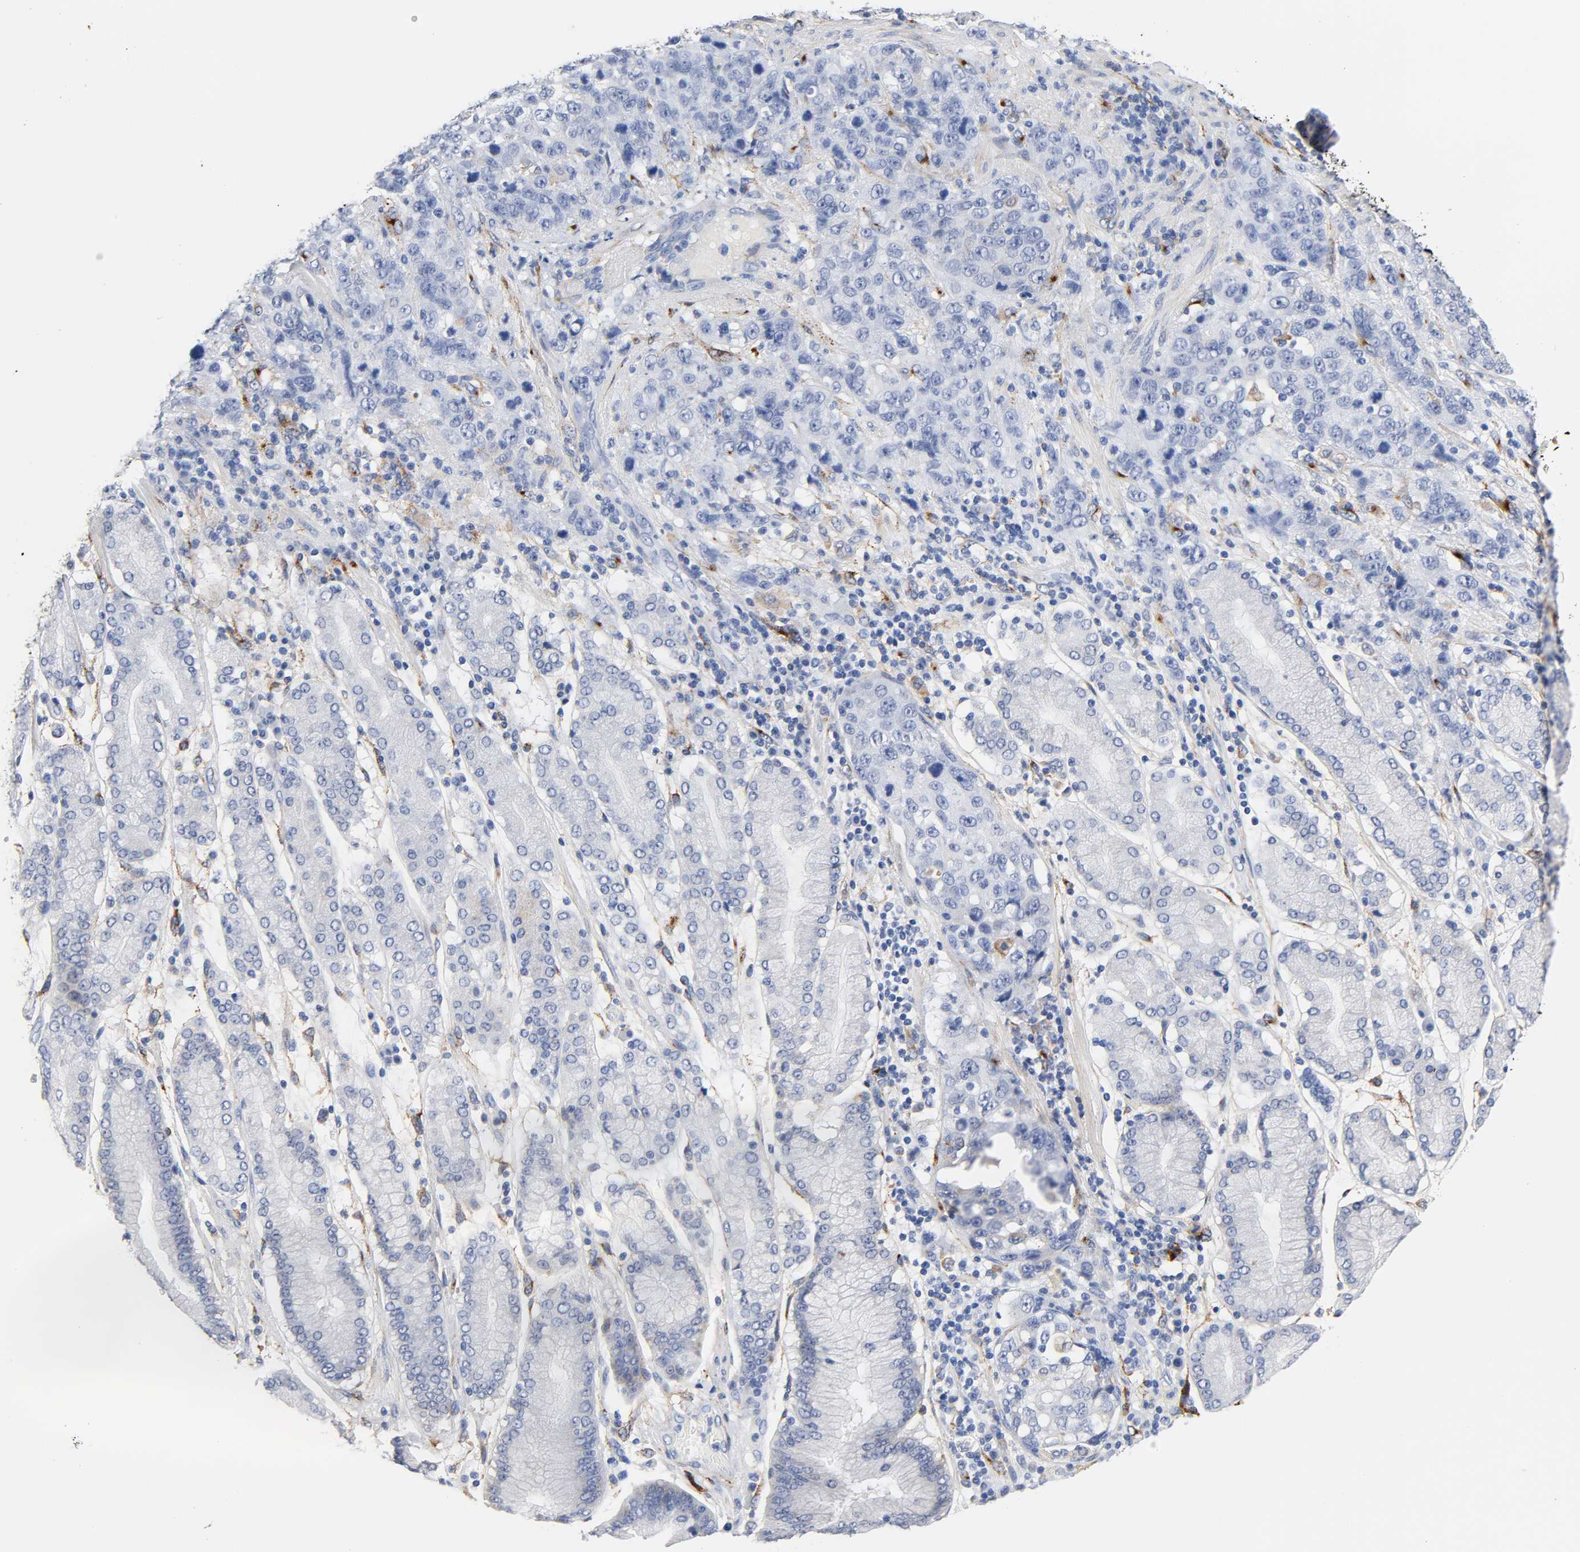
{"staining": {"intensity": "negative", "quantity": "none", "location": "none"}, "tissue": "stomach cancer", "cell_type": "Tumor cells", "image_type": "cancer", "snomed": [{"axis": "morphology", "description": "Normal tissue, NOS"}, {"axis": "morphology", "description": "Adenocarcinoma, NOS"}, {"axis": "topography", "description": "Stomach"}], "caption": "Immunohistochemical staining of stomach adenocarcinoma exhibits no significant positivity in tumor cells. The staining is performed using DAB brown chromogen with nuclei counter-stained in using hematoxylin.", "gene": "LRP1", "patient": {"sex": "male", "age": 48}}